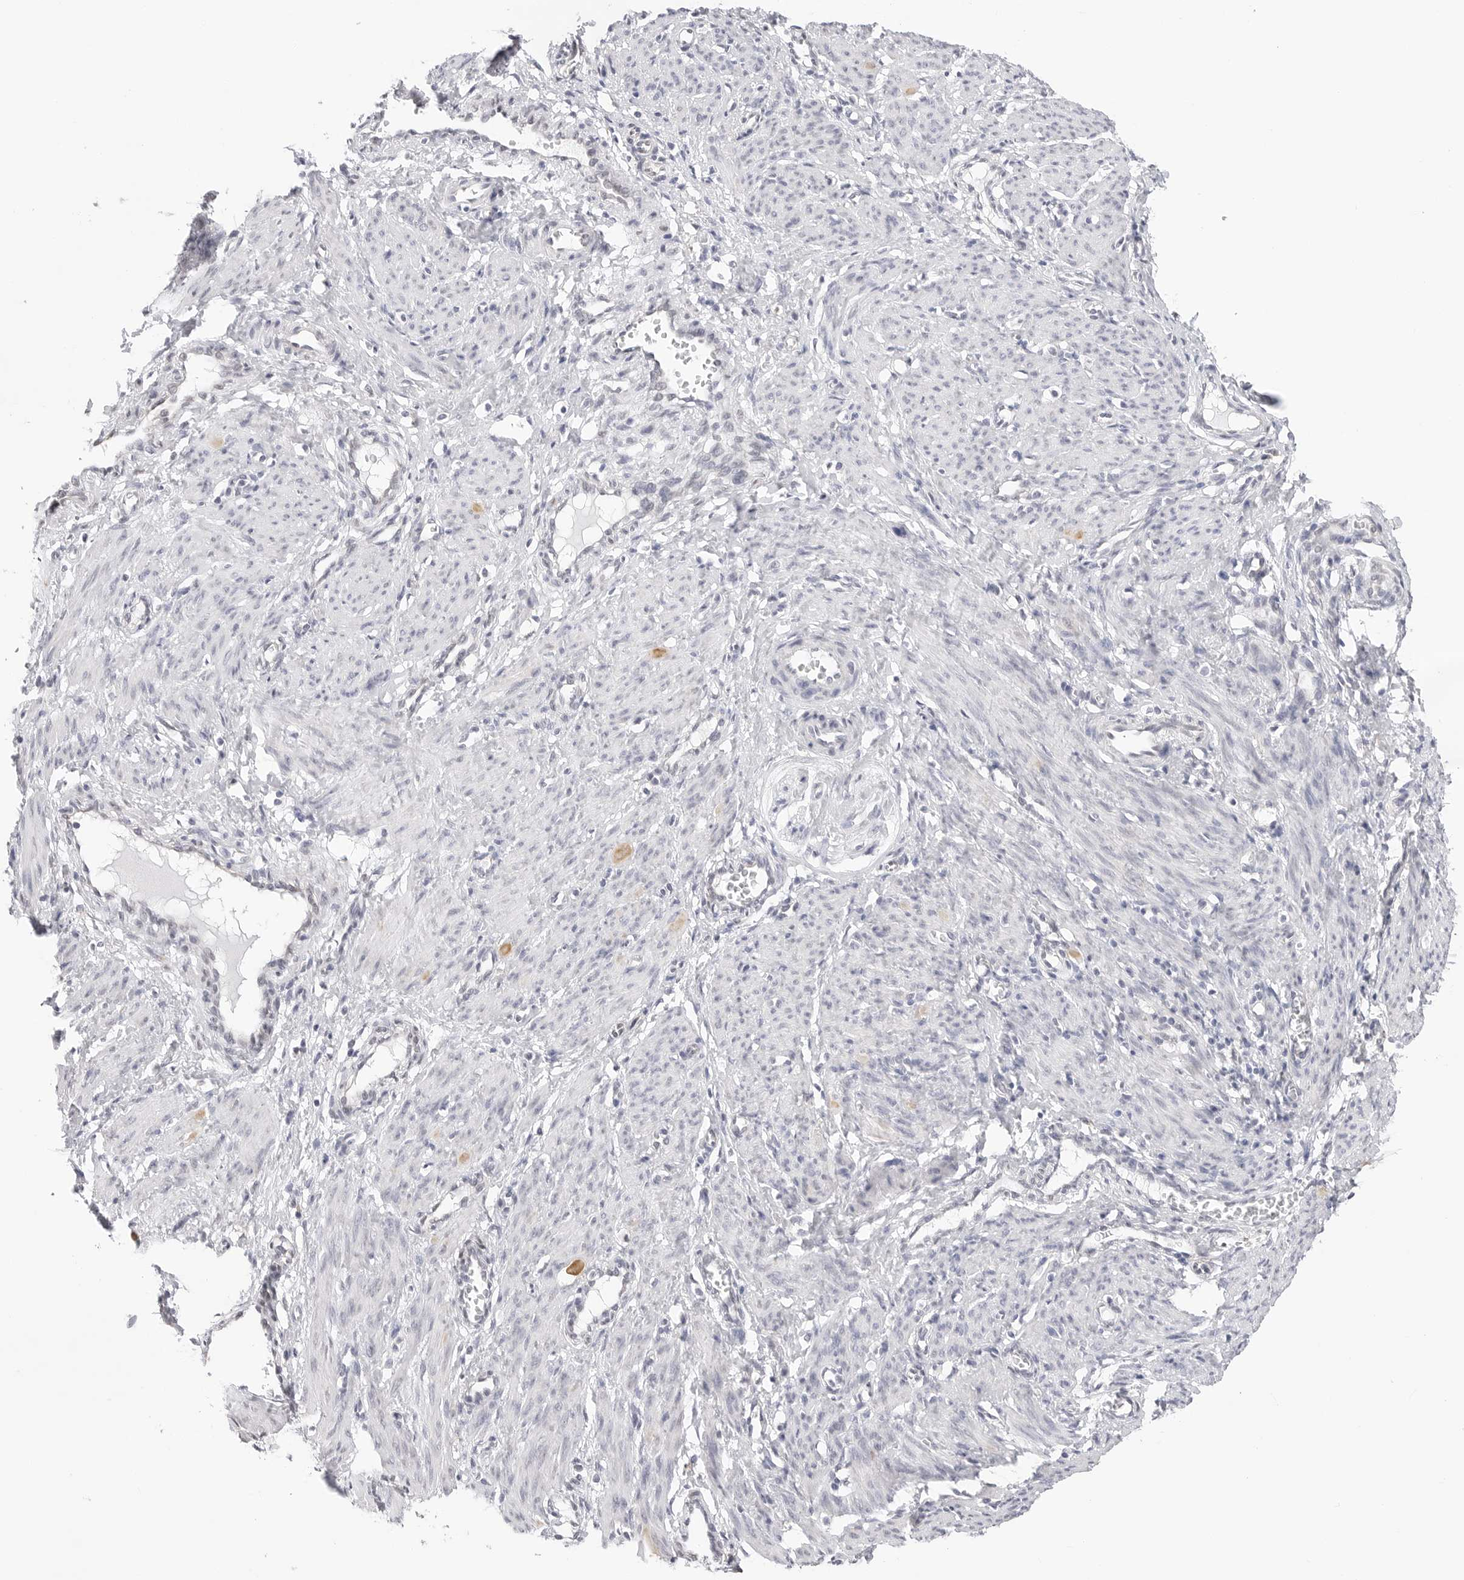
{"staining": {"intensity": "negative", "quantity": "none", "location": "none"}, "tissue": "smooth muscle", "cell_type": "Smooth muscle cells", "image_type": "normal", "snomed": [{"axis": "morphology", "description": "Normal tissue, NOS"}, {"axis": "topography", "description": "Endometrium"}], "caption": "There is no significant staining in smooth muscle cells of smooth muscle. (Stains: DAB immunohistochemistry with hematoxylin counter stain, Microscopy: brightfield microscopy at high magnification).", "gene": "RPN1", "patient": {"sex": "female", "age": 33}}